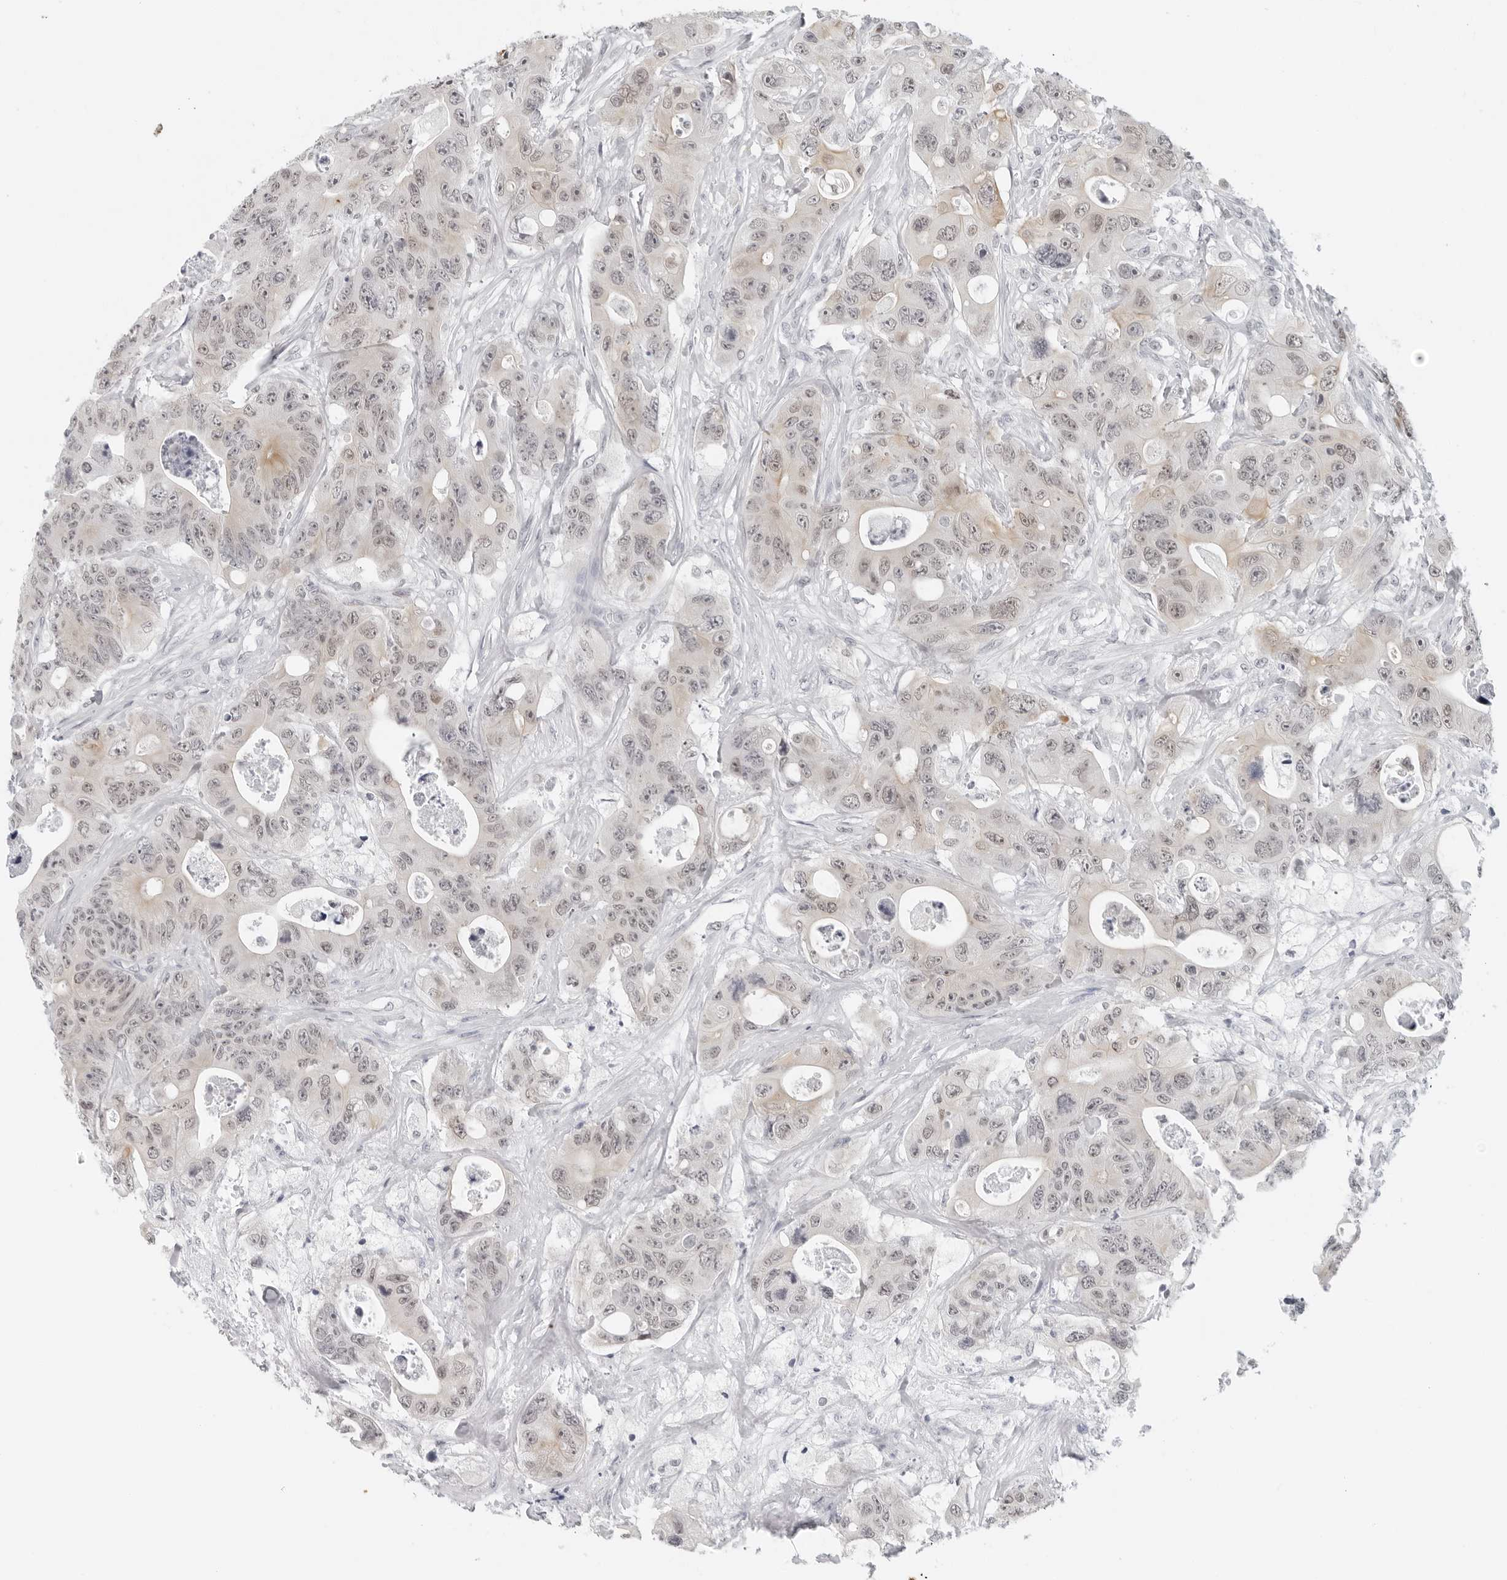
{"staining": {"intensity": "weak", "quantity": ">75%", "location": "nuclear"}, "tissue": "colorectal cancer", "cell_type": "Tumor cells", "image_type": "cancer", "snomed": [{"axis": "morphology", "description": "Adenocarcinoma, NOS"}, {"axis": "topography", "description": "Colon"}], "caption": "Weak nuclear expression is present in approximately >75% of tumor cells in adenocarcinoma (colorectal). Nuclei are stained in blue.", "gene": "FLG2", "patient": {"sex": "female", "age": 46}}